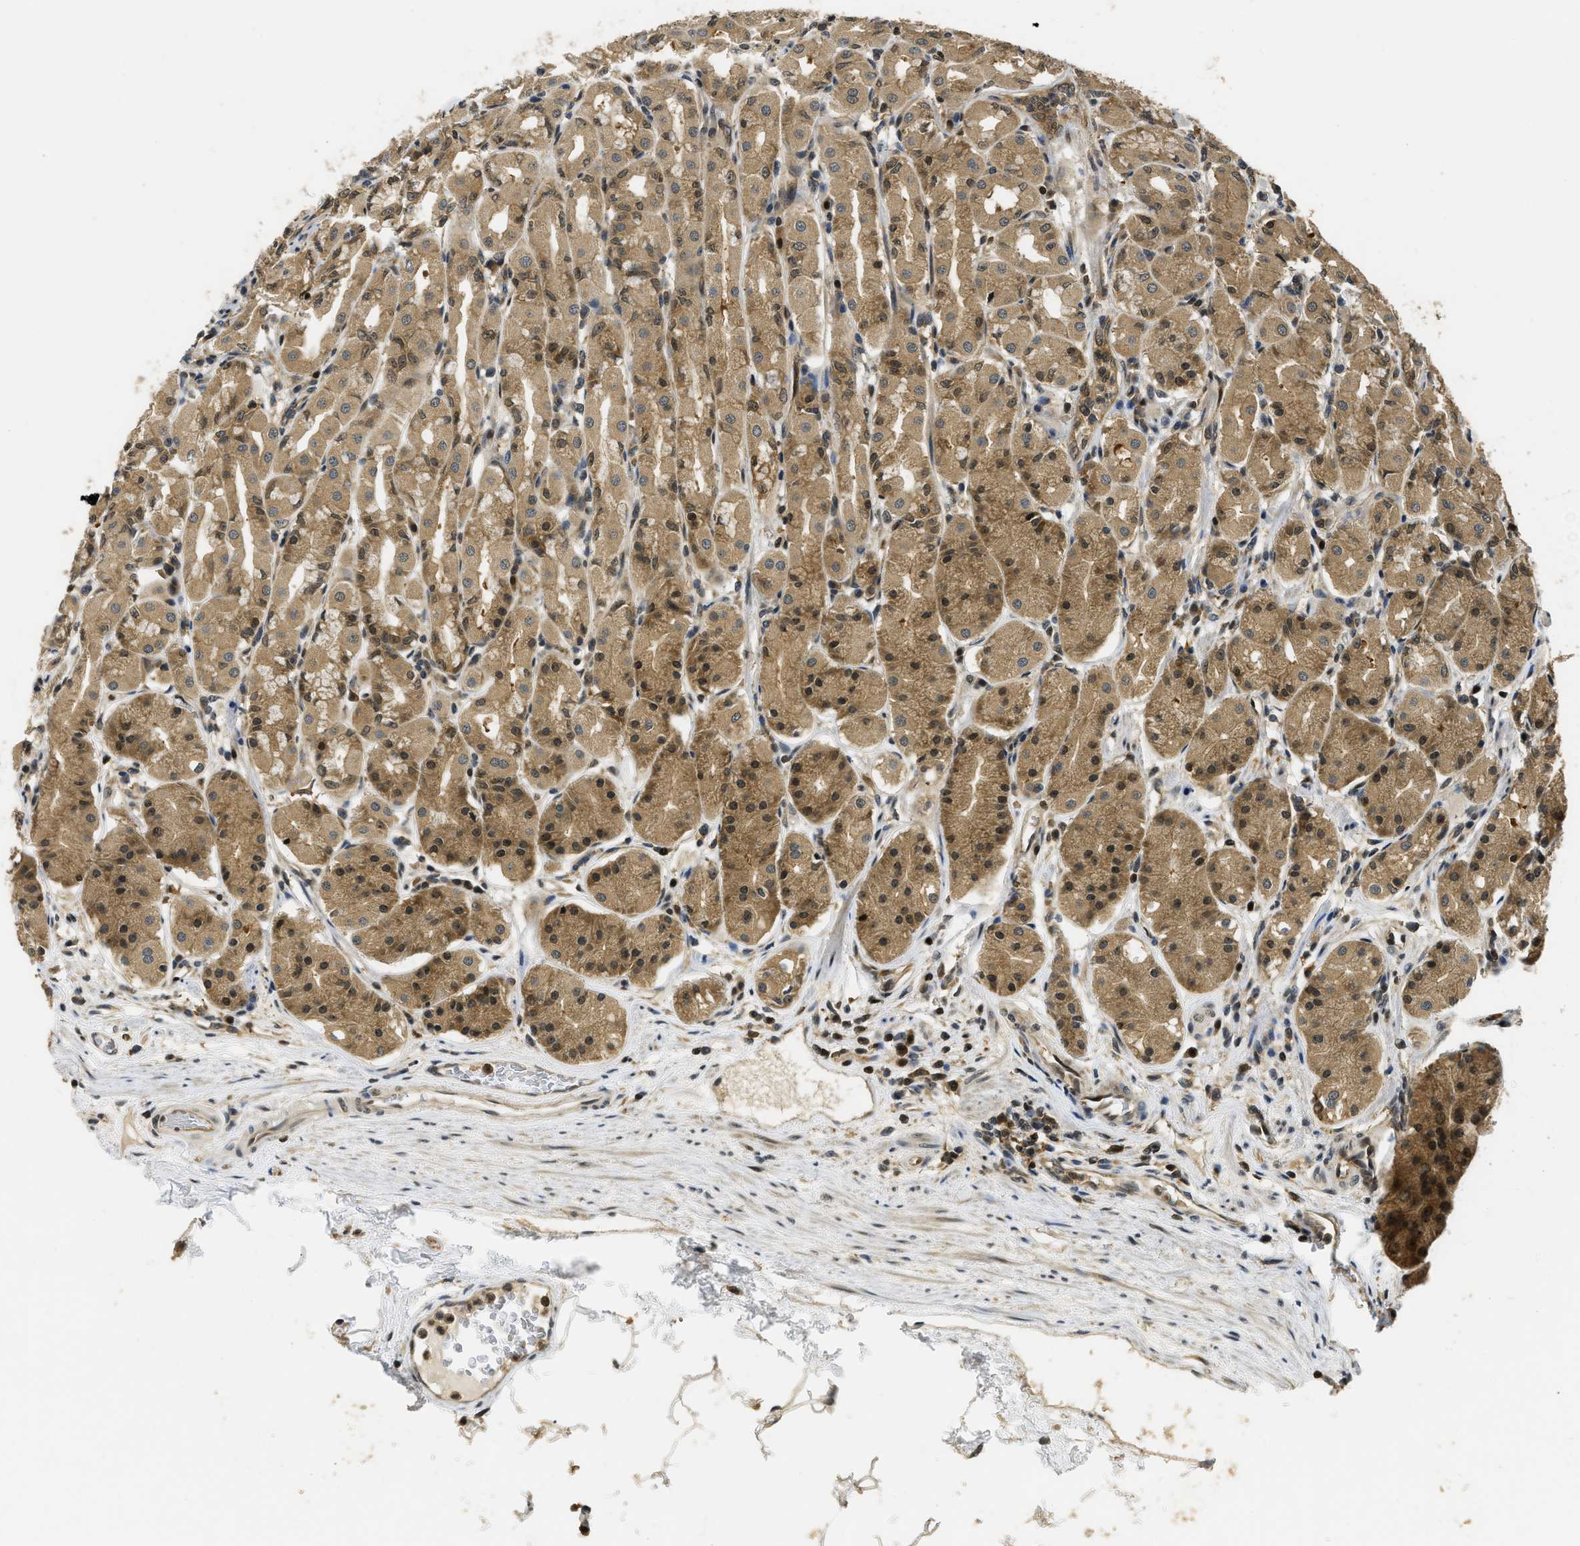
{"staining": {"intensity": "moderate", "quantity": ">75%", "location": "cytoplasmic/membranous,nuclear"}, "tissue": "stomach", "cell_type": "Glandular cells", "image_type": "normal", "snomed": [{"axis": "morphology", "description": "Normal tissue, NOS"}, {"axis": "topography", "description": "Stomach"}, {"axis": "topography", "description": "Stomach, lower"}], "caption": "Protein expression analysis of benign stomach displays moderate cytoplasmic/membranous,nuclear staining in about >75% of glandular cells.", "gene": "ADSL", "patient": {"sex": "female", "age": 56}}